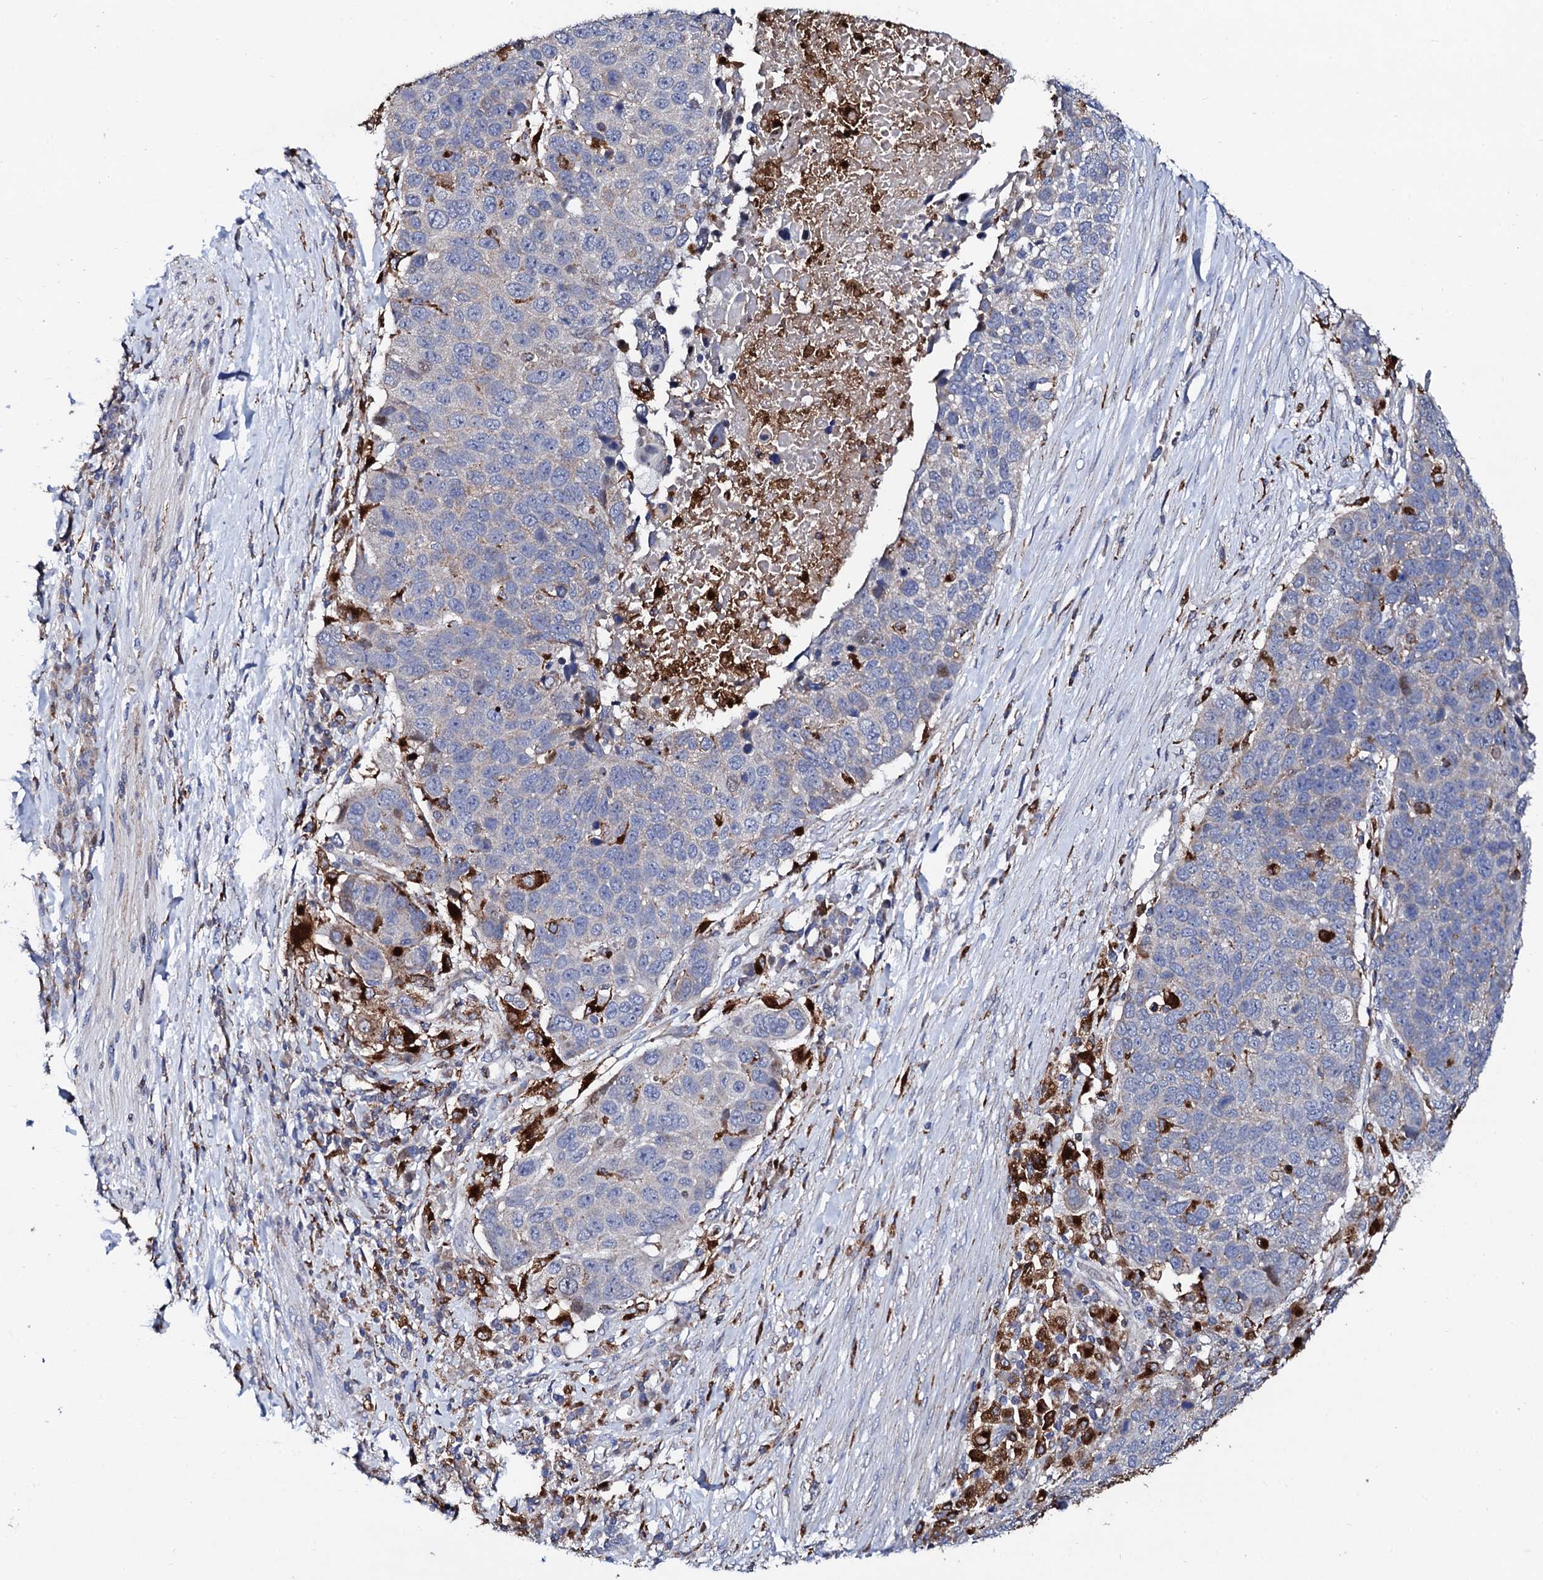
{"staining": {"intensity": "negative", "quantity": "none", "location": "none"}, "tissue": "lung cancer", "cell_type": "Tumor cells", "image_type": "cancer", "snomed": [{"axis": "morphology", "description": "Normal tissue, NOS"}, {"axis": "morphology", "description": "Squamous cell carcinoma, NOS"}, {"axis": "topography", "description": "Lymph node"}, {"axis": "topography", "description": "Lung"}], "caption": "A histopathology image of lung cancer (squamous cell carcinoma) stained for a protein demonstrates no brown staining in tumor cells. Brightfield microscopy of IHC stained with DAB (brown) and hematoxylin (blue), captured at high magnification.", "gene": "TCIRG1", "patient": {"sex": "male", "age": 66}}